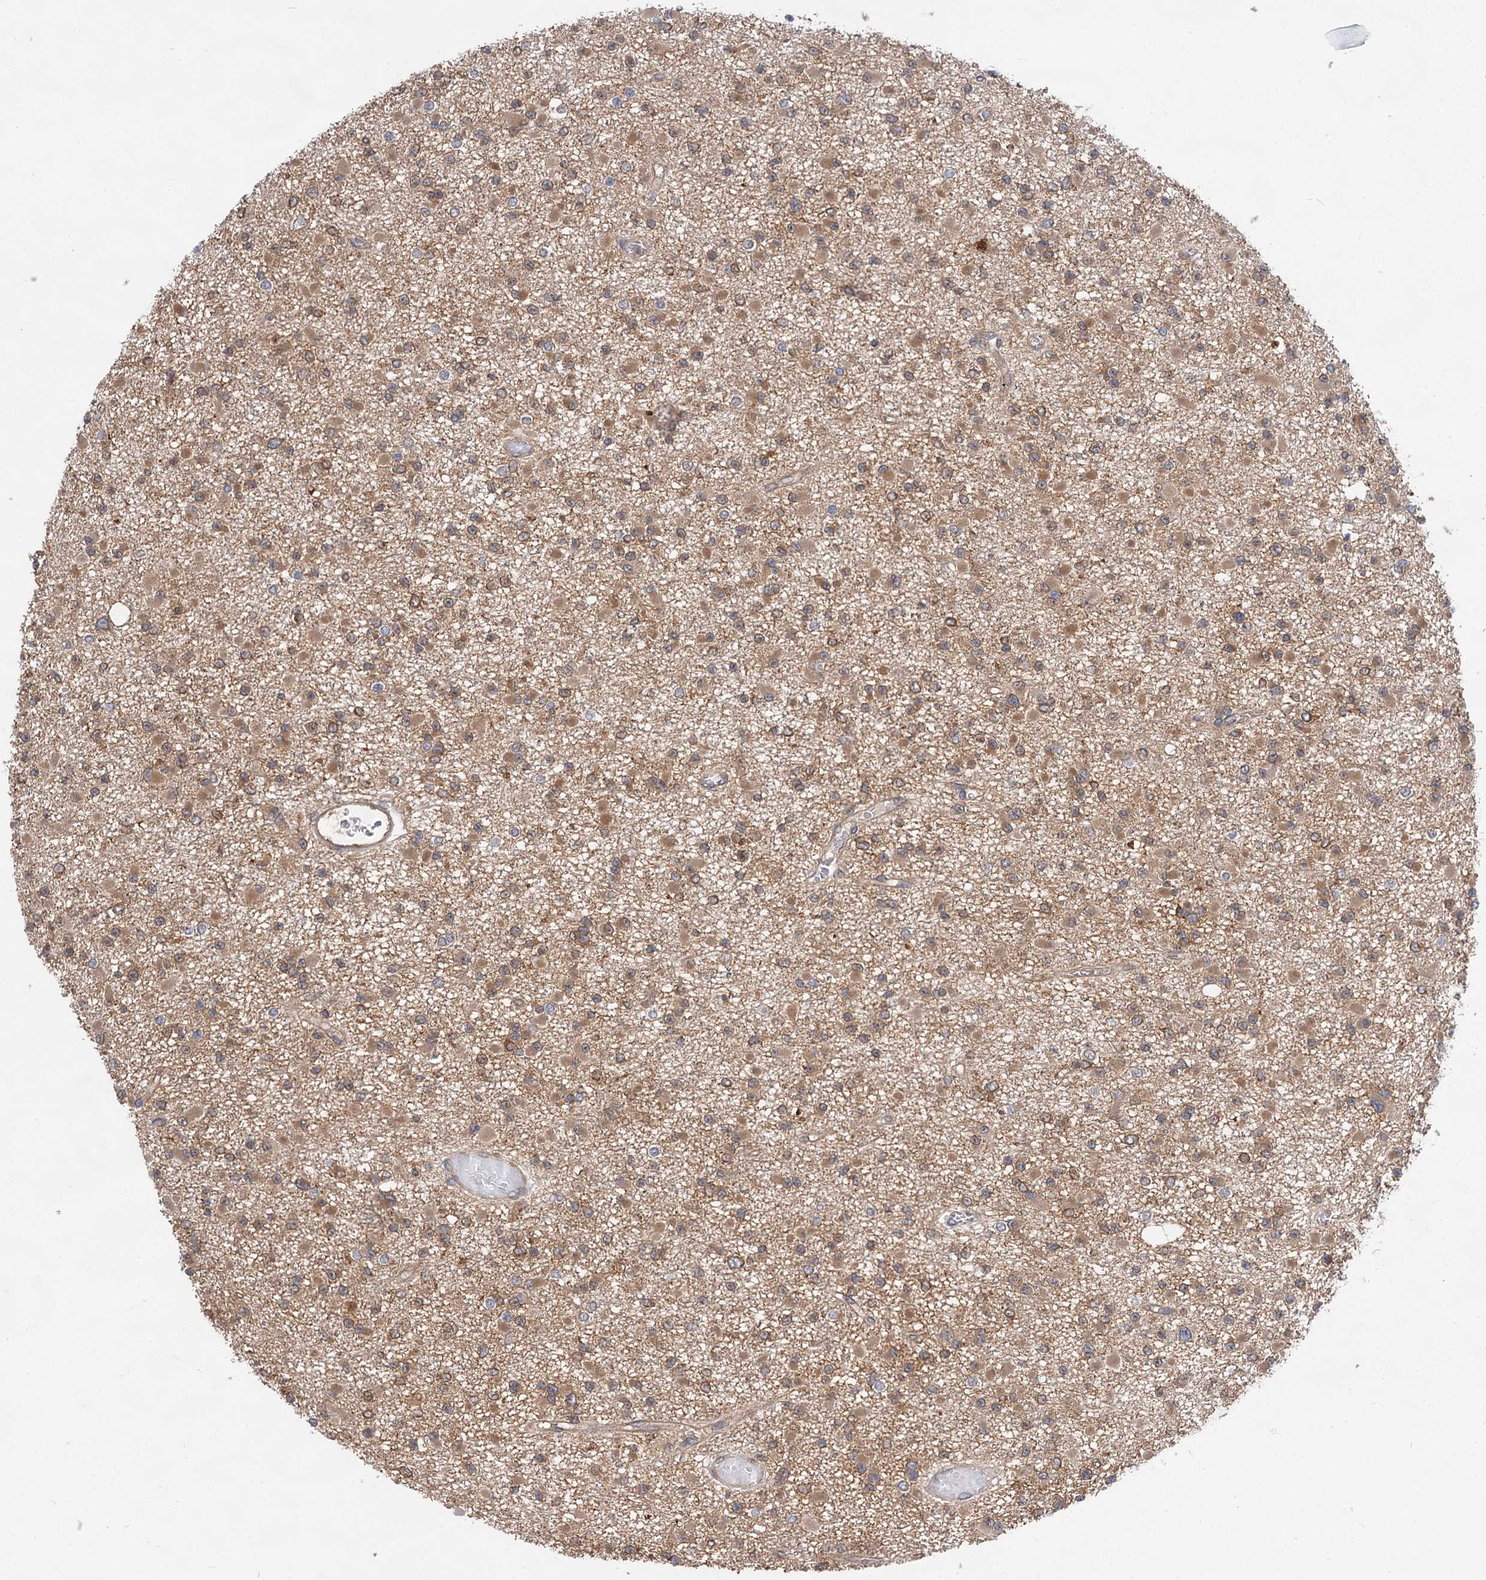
{"staining": {"intensity": "weak", "quantity": ">75%", "location": "cytoplasmic/membranous"}, "tissue": "glioma", "cell_type": "Tumor cells", "image_type": "cancer", "snomed": [{"axis": "morphology", "description": "Glioma, malignant, Low grade"}, {"axis": "topography", "description": "Brain"}], "caption": "High-power microscopy captured an IHC image of glioma, revealing weak cytoplasmic/membranous expression in approximately >75% of tumor cells.", "gene": "PACS1", "patient": {"sex": "female", "age": 22}}